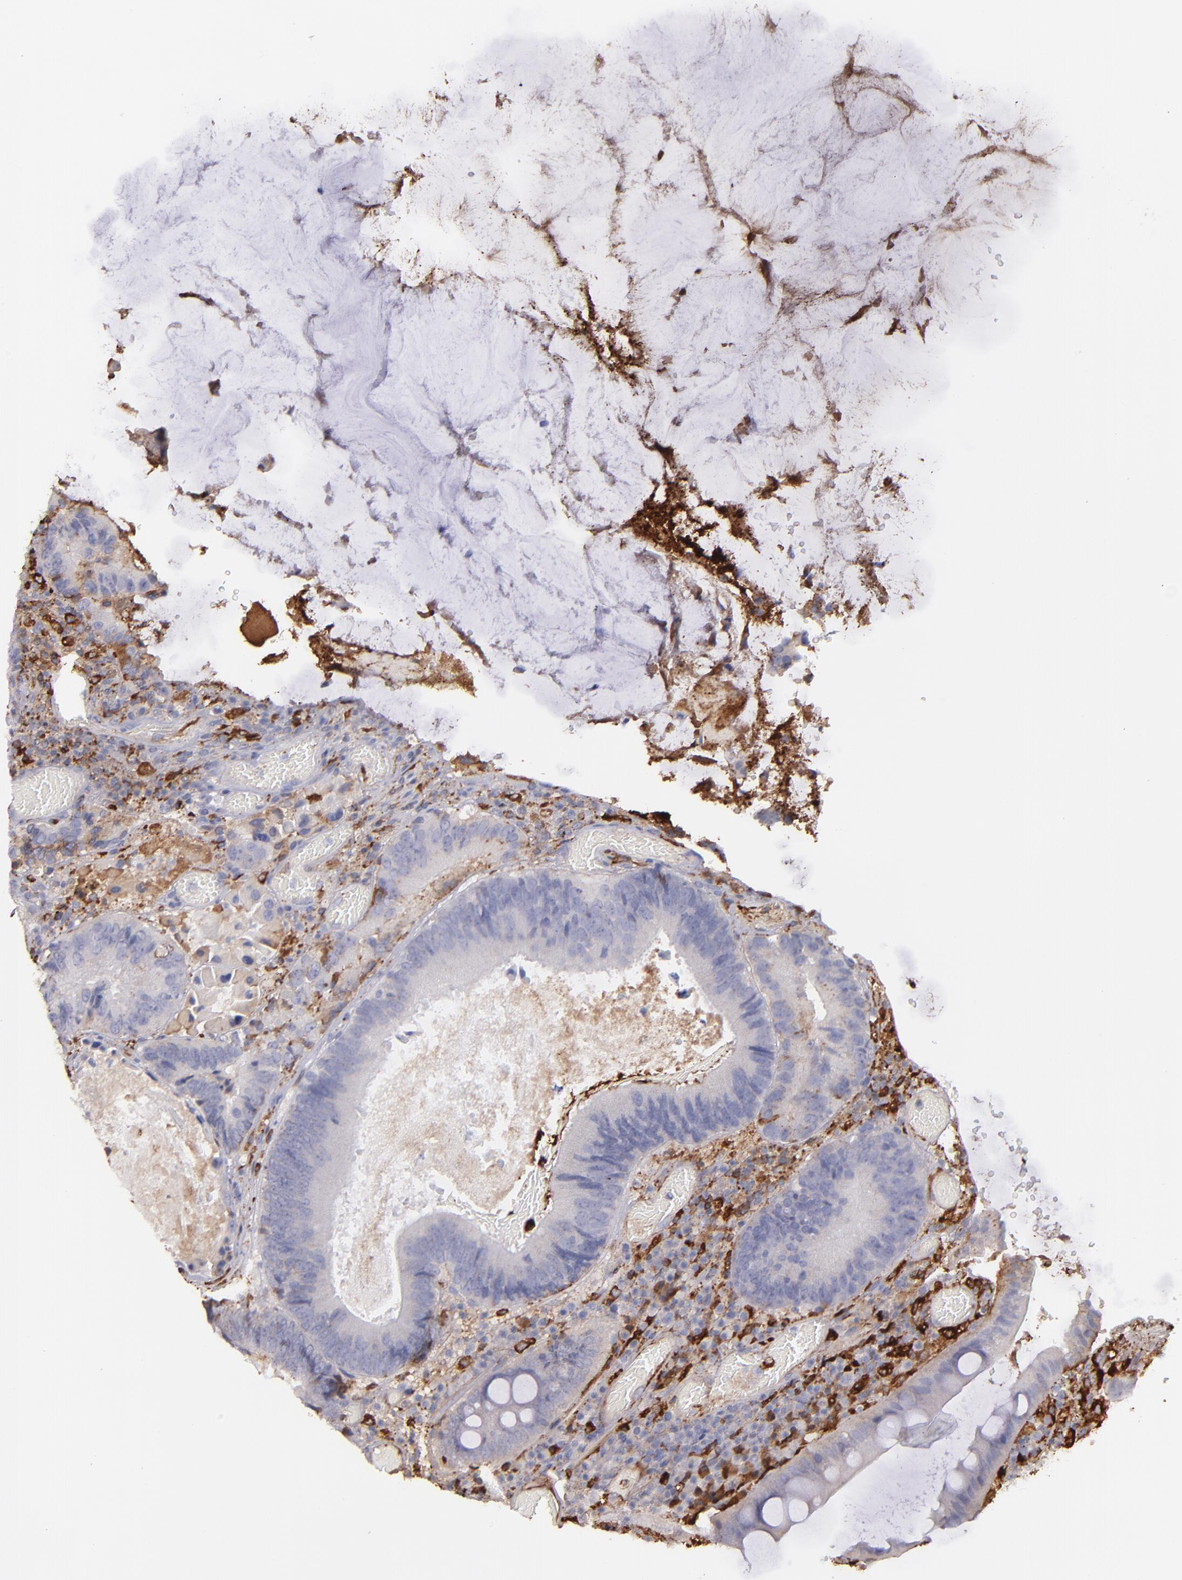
{"staining": {"intensity": "weak", "quantity": "<25%", "location": "cytoplasmic/membranous"}, "tissue": "colorectal cancer", "cell_type": "Tumor cells", "image_type": "cancer", "snomed": [{"axis": "morphology", "description": "Normal tissue, NOS"}, {"axis": "morphology", "description": "Adenocarcinoma, NOS"}, {"axis": "topography", "description": "Colon"}], "caption": "A micrograph of colorectal cancer (adenocarcinoma) stained for a protein demonstrates no brown staining in tumor cells.", "gene": "C1QA", "patient": {"sex": "female", "age": 78}}